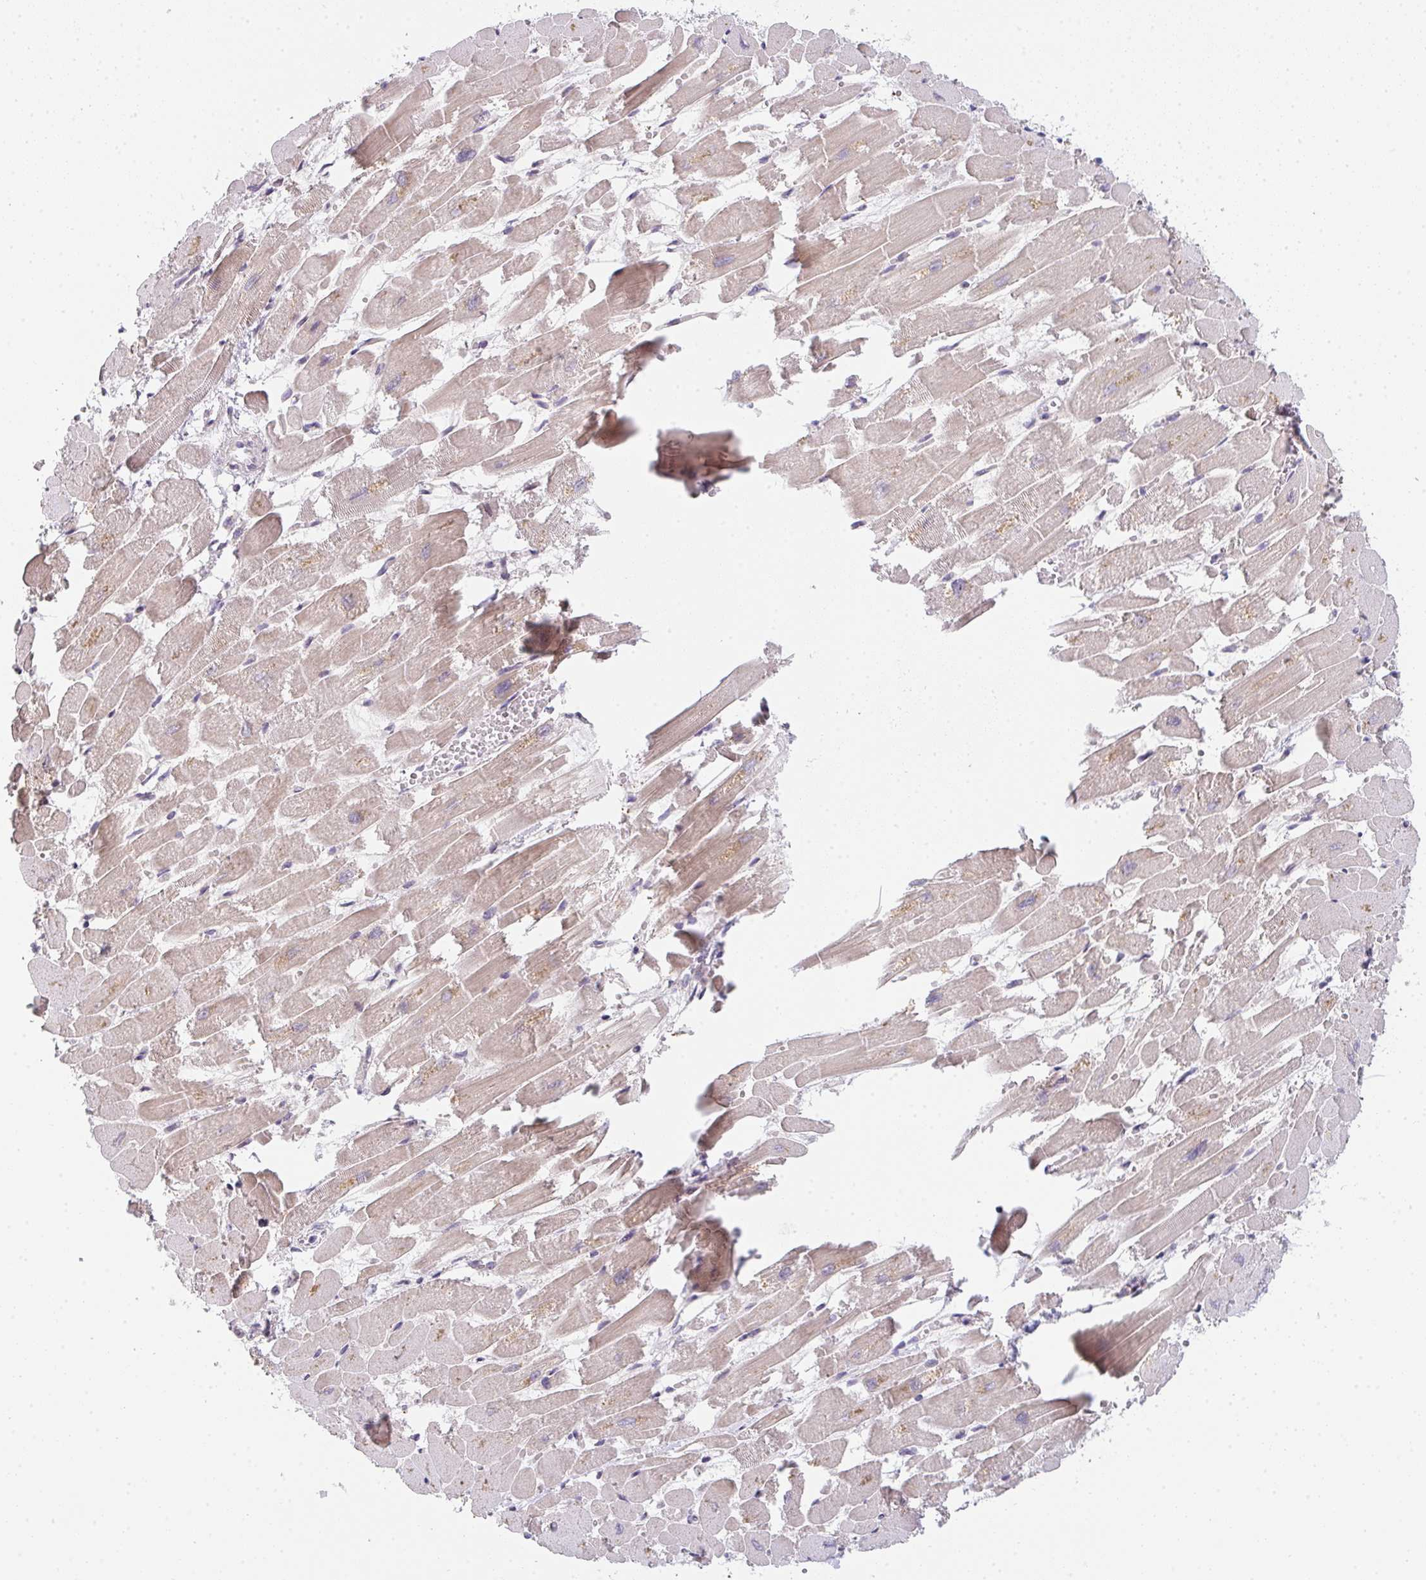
{"staining": {"intensity": "moderate", "quantity": "25%-75%", "location": "cytoplasmic/membranous"}, "tissue": "heart muscle", "cell_type": "Cardiomyocytes", "image_type": "normal", "snomed": [{"axis": "morphology", "description": "Normal tissue, NOS"}, {"axis": "topography", "description": "Heart"}], "caption": "Heart muscle was stained to show a protein in brown. There is medium levels of moderate cytoplasmic/membranous expression in approximately 25%-75% of cardiomyocytes. (IHC, brightfield microscopy, high magnification).", "gene": "TNFRSF10A", "patient": {"sex": "female", "age": 52}}